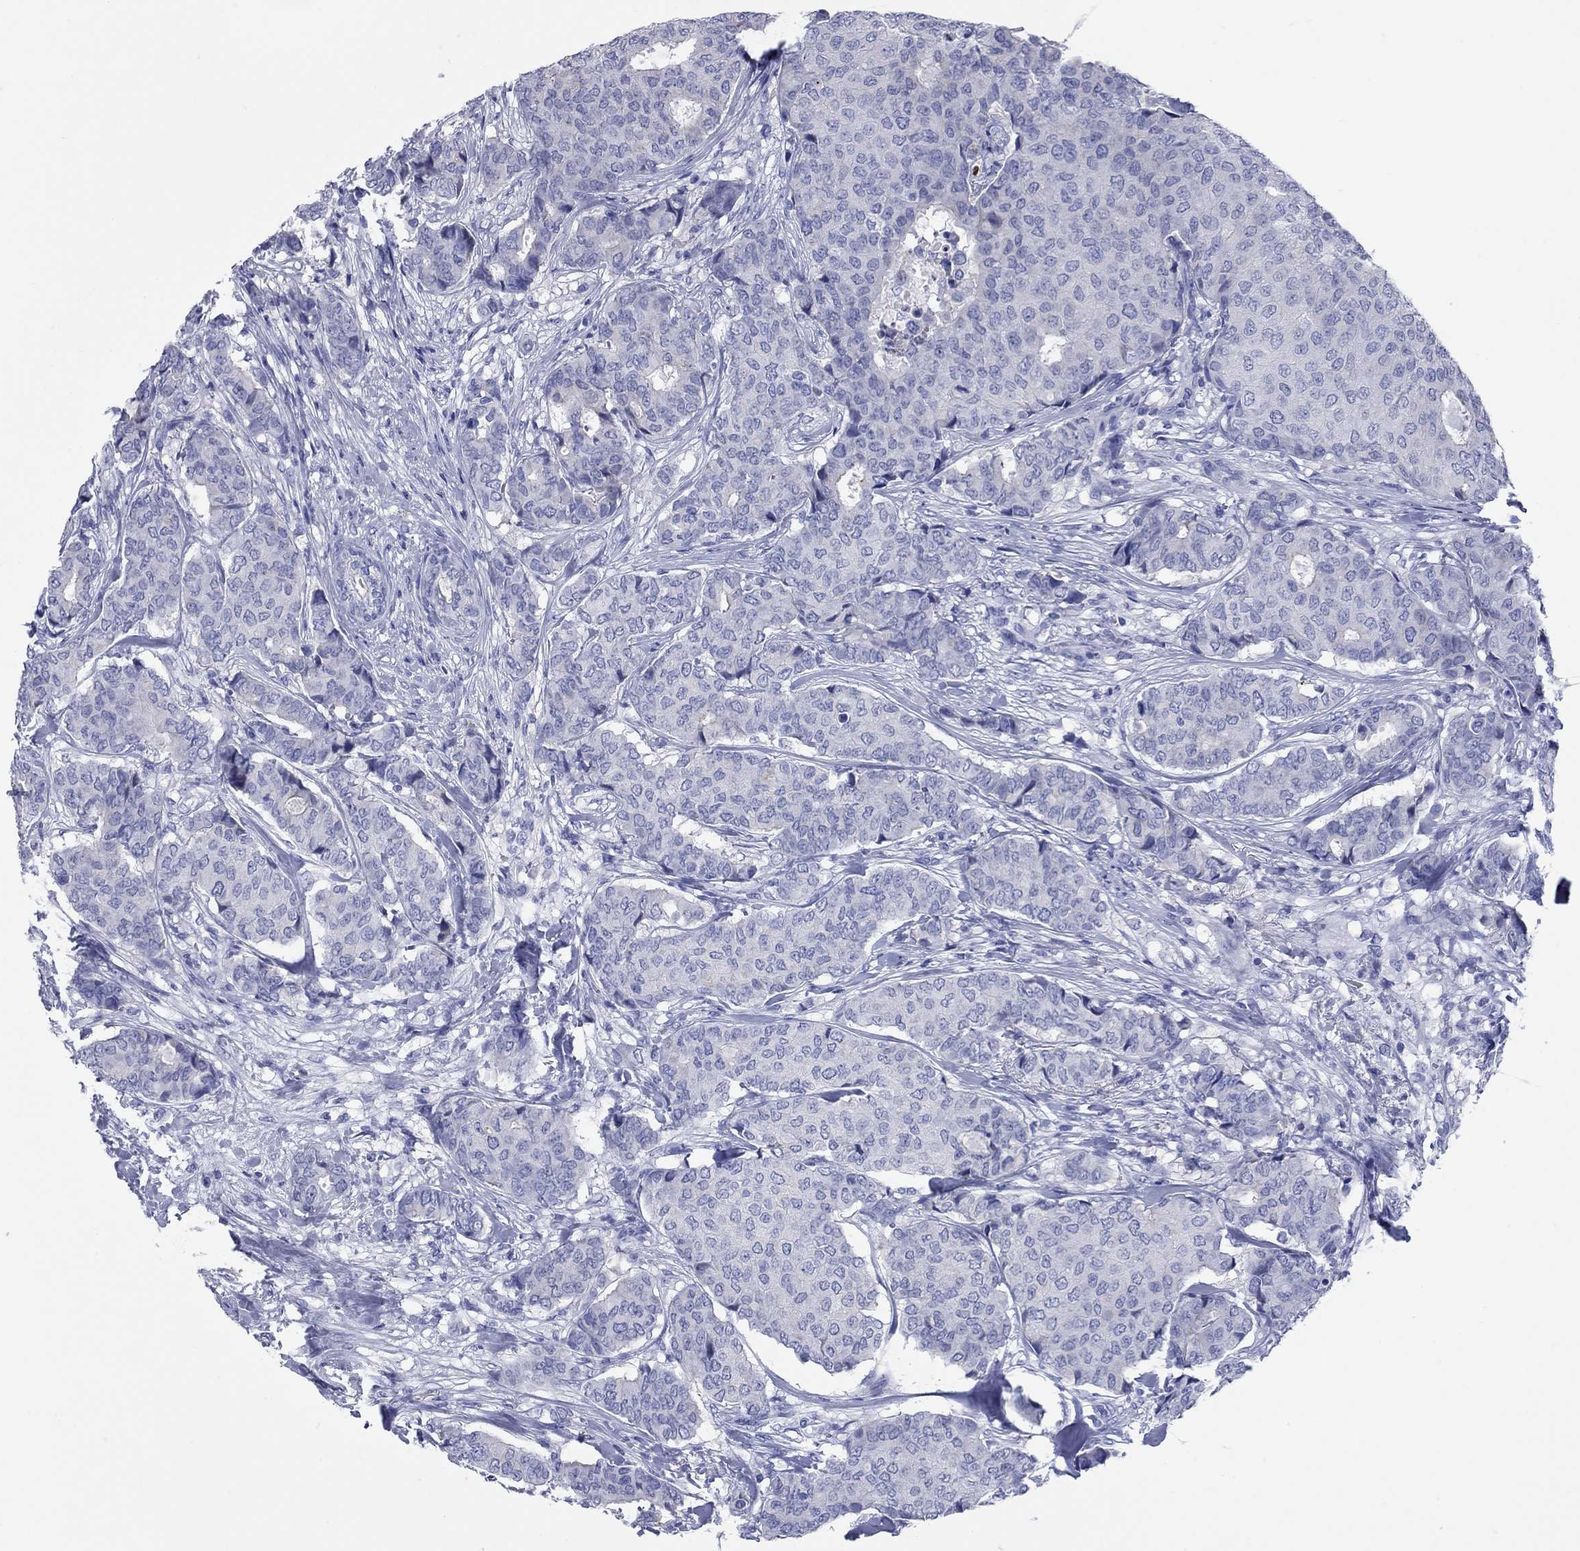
{"staining": {"intensity": "negative", "quantity": "none", "location": "none"}, "tissue": "breast cancer", "cell_type": "Tumor cells", "image_type": "cancer", "snomed": [{"axis": "morphology", "description": "Duct carcinoma"}, {"axis": "topography", "description": "Breast"}], "caption": "Breast infiltrating ductal carcinoma stained for a protein using immunohistochemistry (IHC) exhibits no staining tumor cells.", "gene": "CCNA1", "patient": {"sex": "female", "age": 75}}